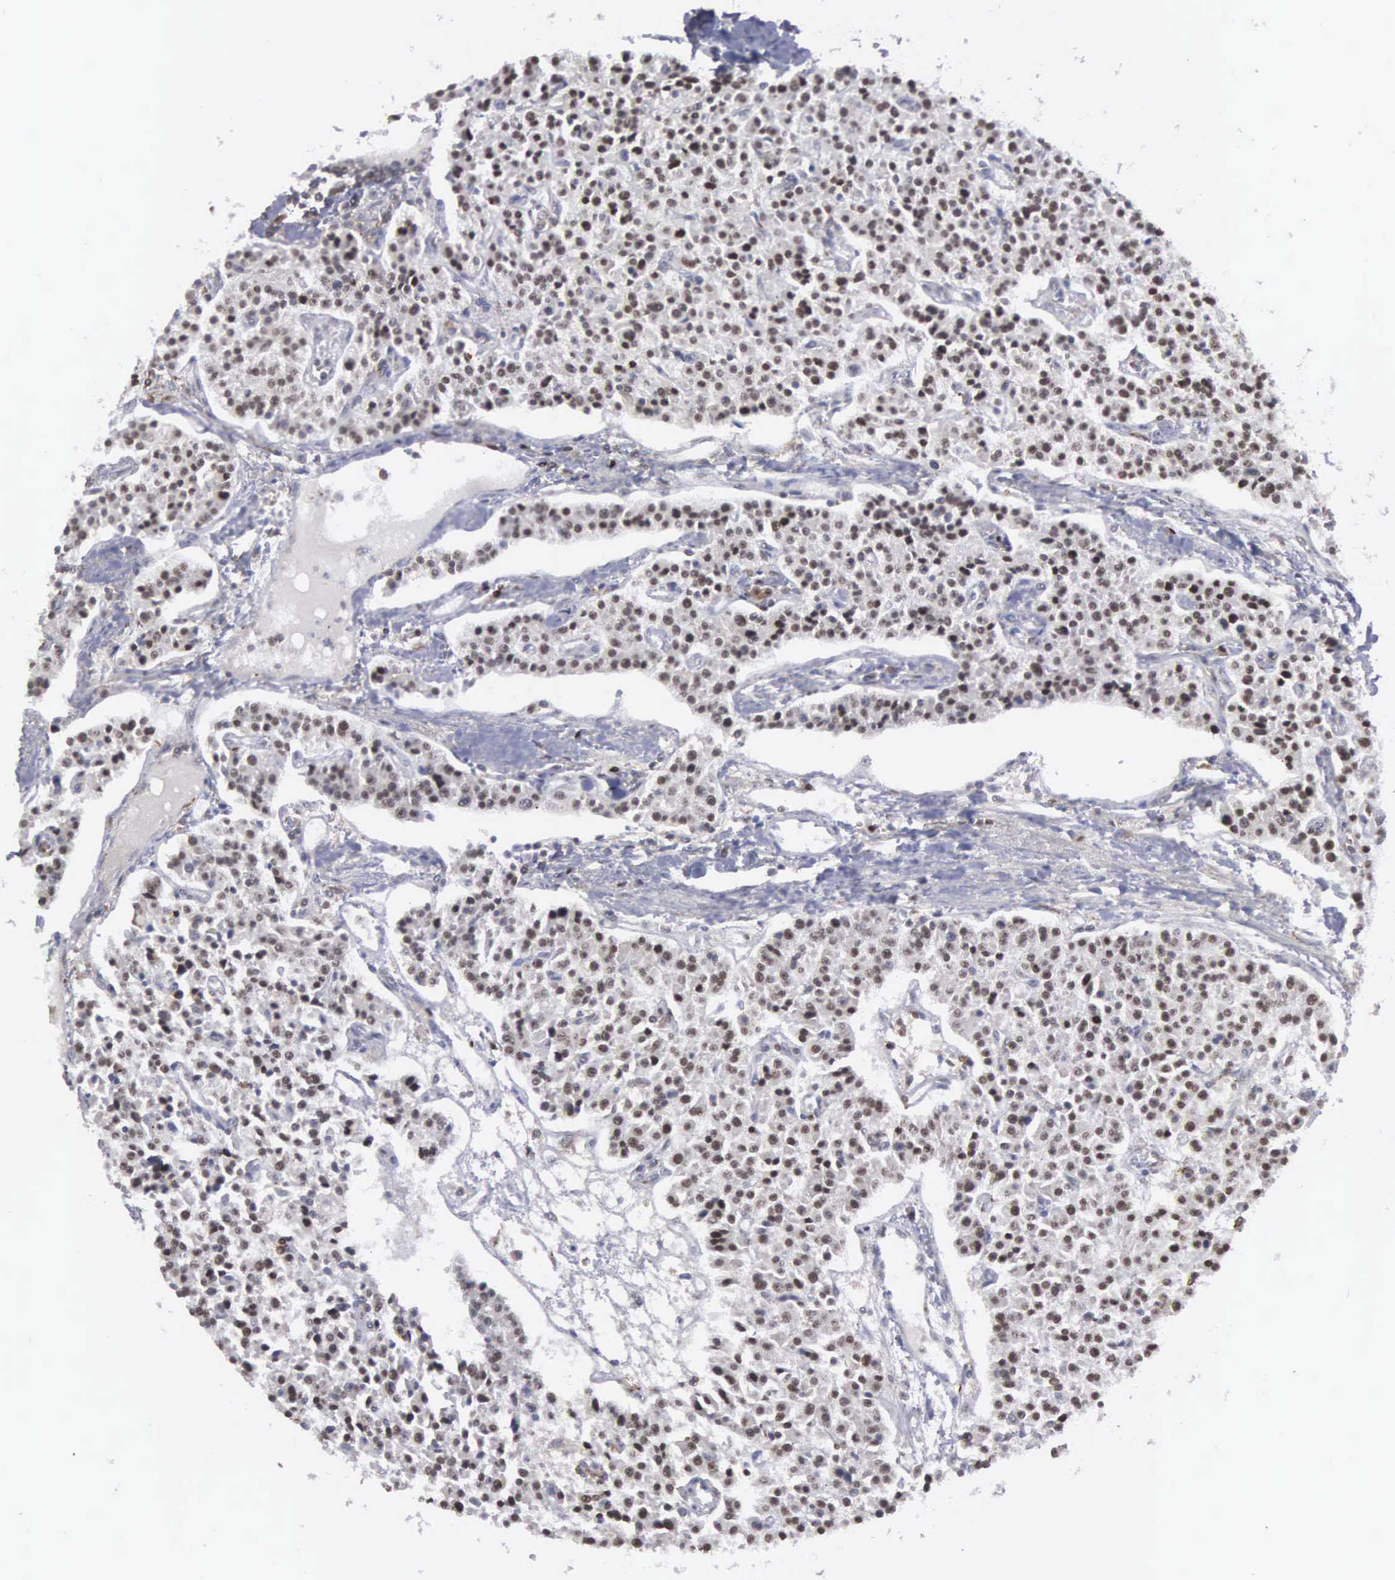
{"staining": {"intensity": "moderate", "quantity": "25%-75%", "location": "nuclear"}, "tissue": "carcinoid", "cell_type": "Tumor cells", "image_type": "cancer", "snomed": [{"axis": "morphology", "description": "Carcinoid, malignant, NOS"}, {"axis": "topography", "description": "Stomach"}], "caption": "Tumor cells reveal medium levels of moderate nuclear expression in about 25%-75% of cells in human carcinoid.", "gene": "TRMT5", "patient": {"sex": "female", "age": 76}}